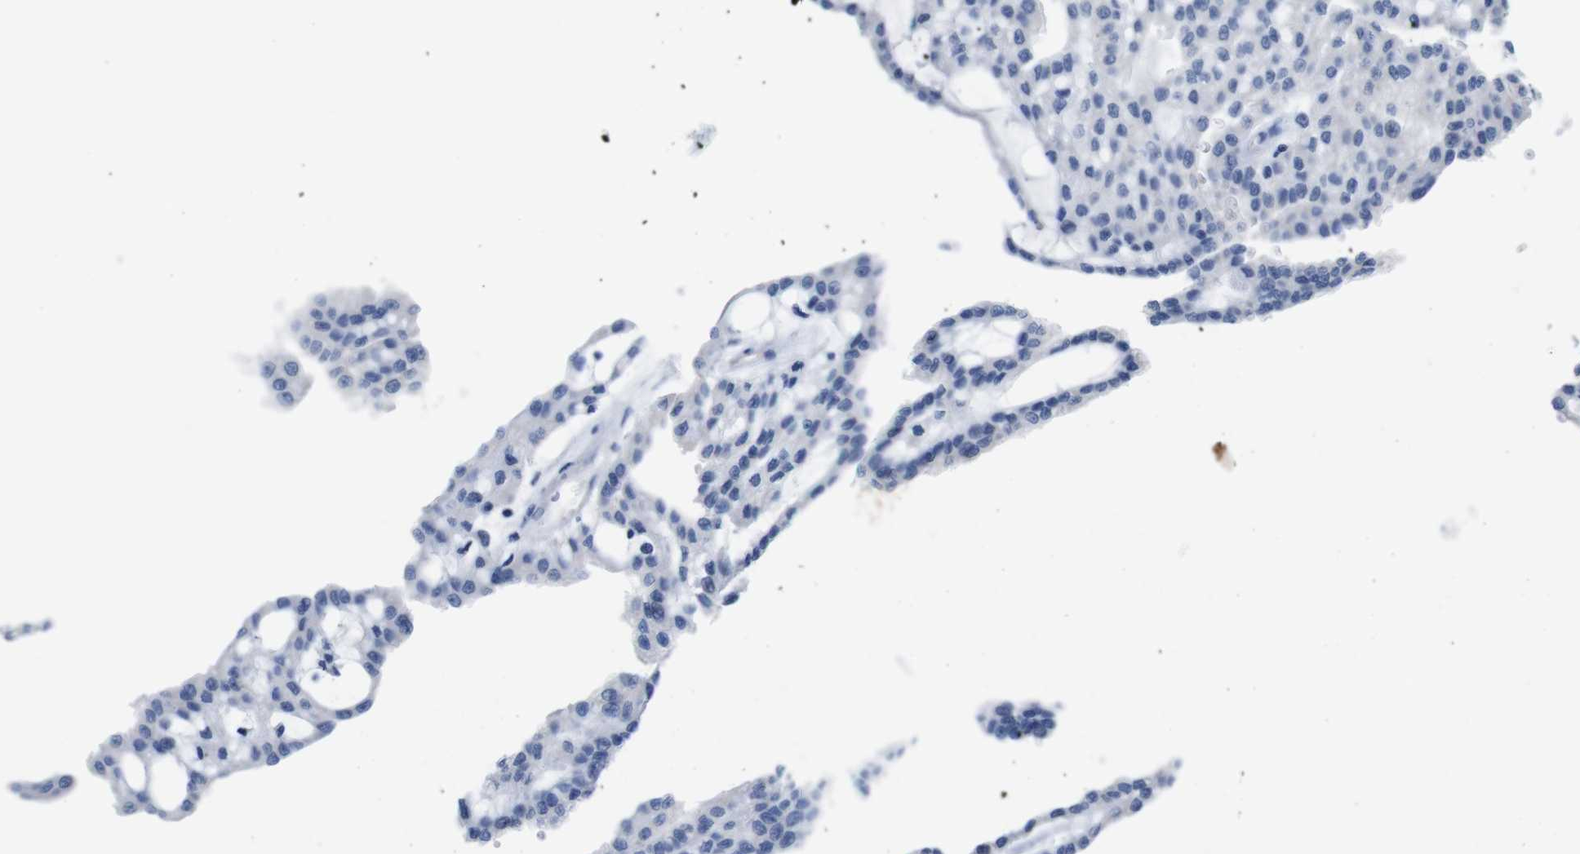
{"staining": {"intensity": "negative", "quantity": "none", "location": "none"}, "tissue": "renal cancer", "cell_type": "Tumor cells", "image_type": "cancer", "snomed": [{"axis": "morphology", "description": "Adenocarcinoma, NOS"}, {"axis": "topography", "description": "Kidney"}], "caption": "This is an immunohistochemistry histopathology image of human renal adenocarcinoma. There is no expression in tumor cells.", "gene": "C1RL", "patient": {"sex": "male", "age": 63}}